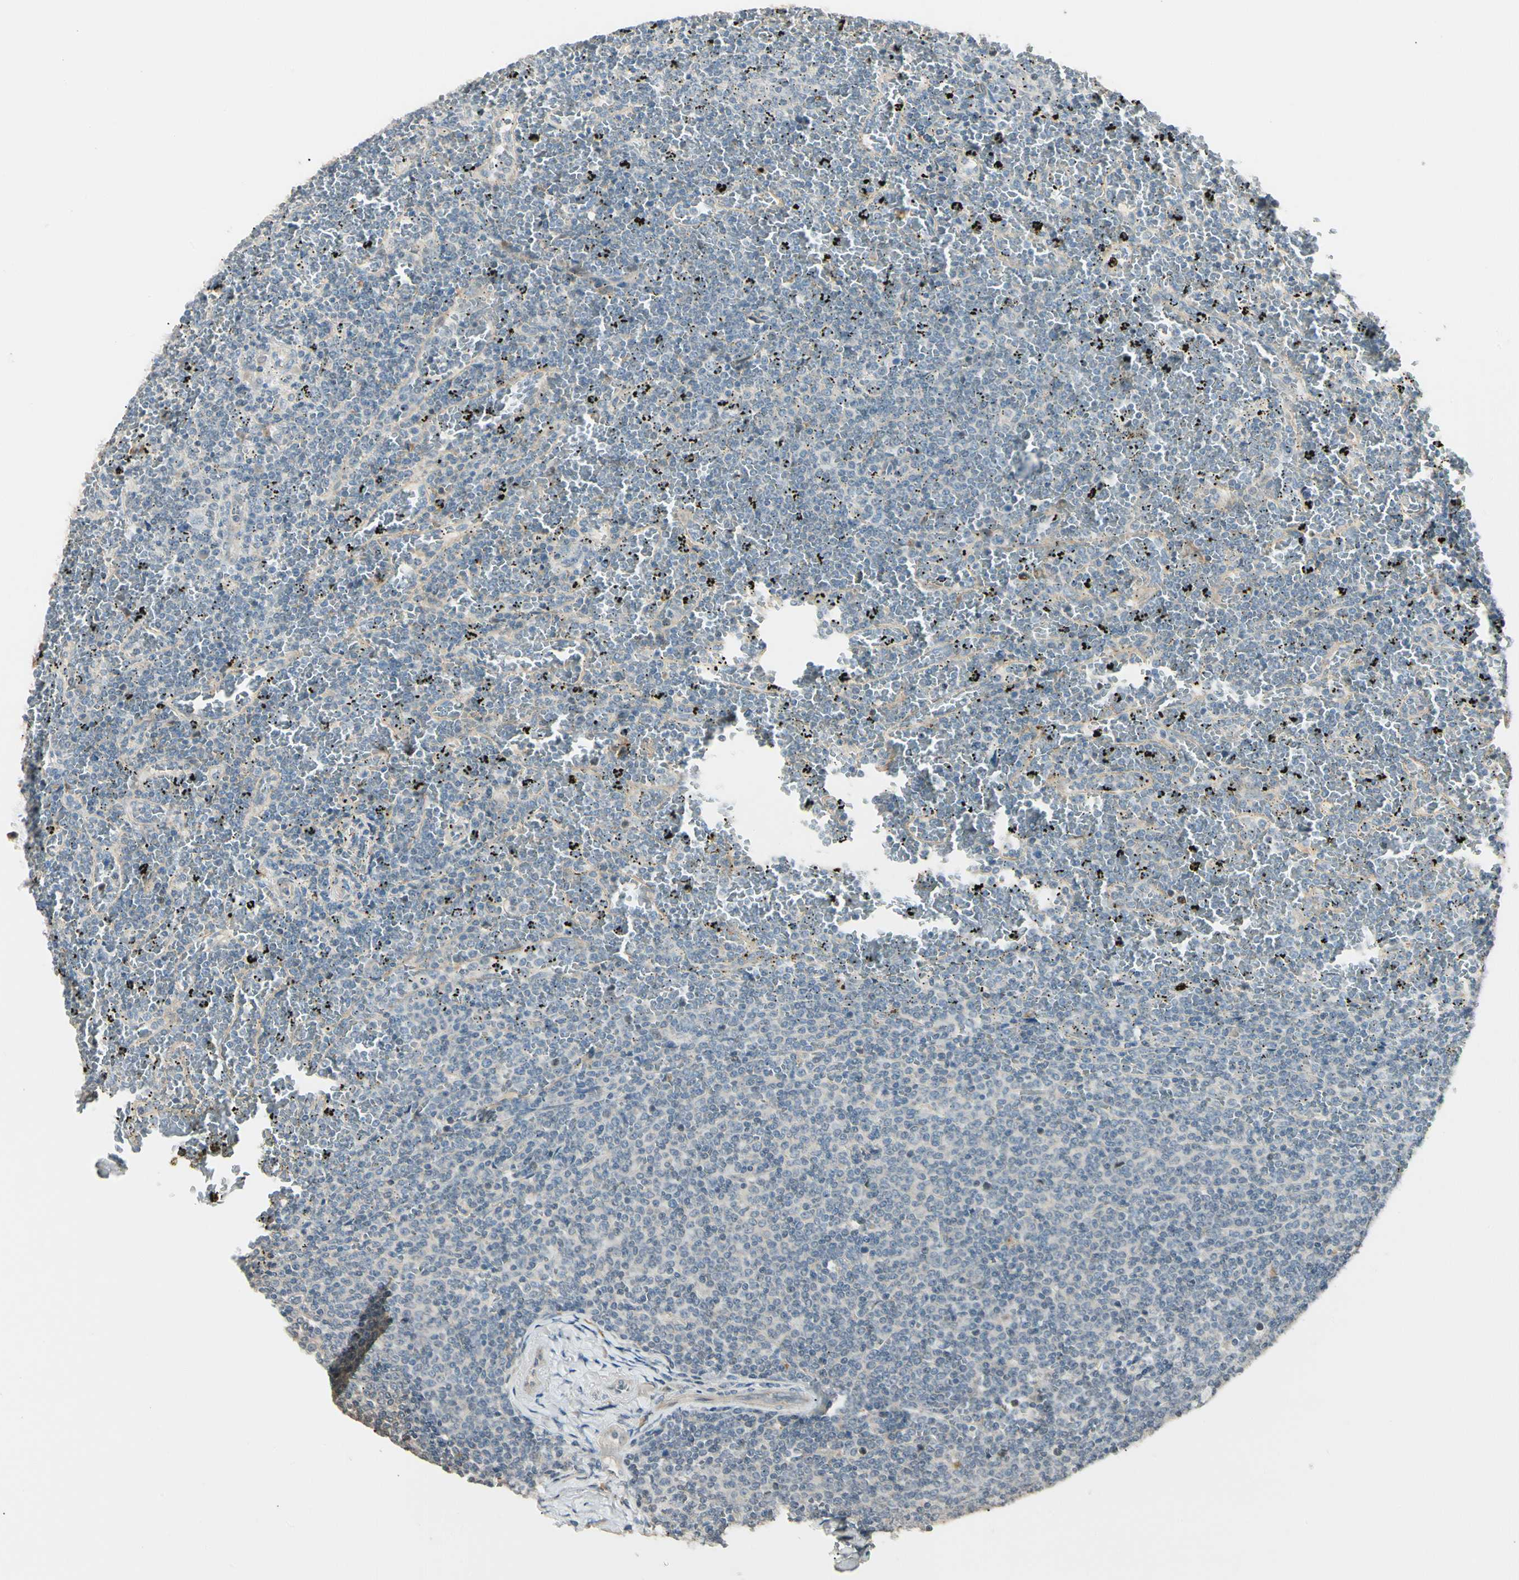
{"staining": {"intensity": "weak", "quantity": "<25%", "location": "cytoplasmic/membranous"}, "tissue": "lymphoma", "cell_type": "Tumor cells", "image_type": "cancer", "snomed": [{"axis": "morphology", "description": "Malignant lymphoma, non-Hodgkin's type, Low grade"}, {"axis": "topography", "description": "Spleen"}], "caption": "Tumor cells show no significant staining in lymphoma. Brightfield microscopy of immunohistochemistry stained with DAB (3,3'-diaminobenzidine) (brown) and hematoxylin (blue), captured at high magnification.", "gene": "P3H2", "patient": {"sex": "female", "age": 77}}